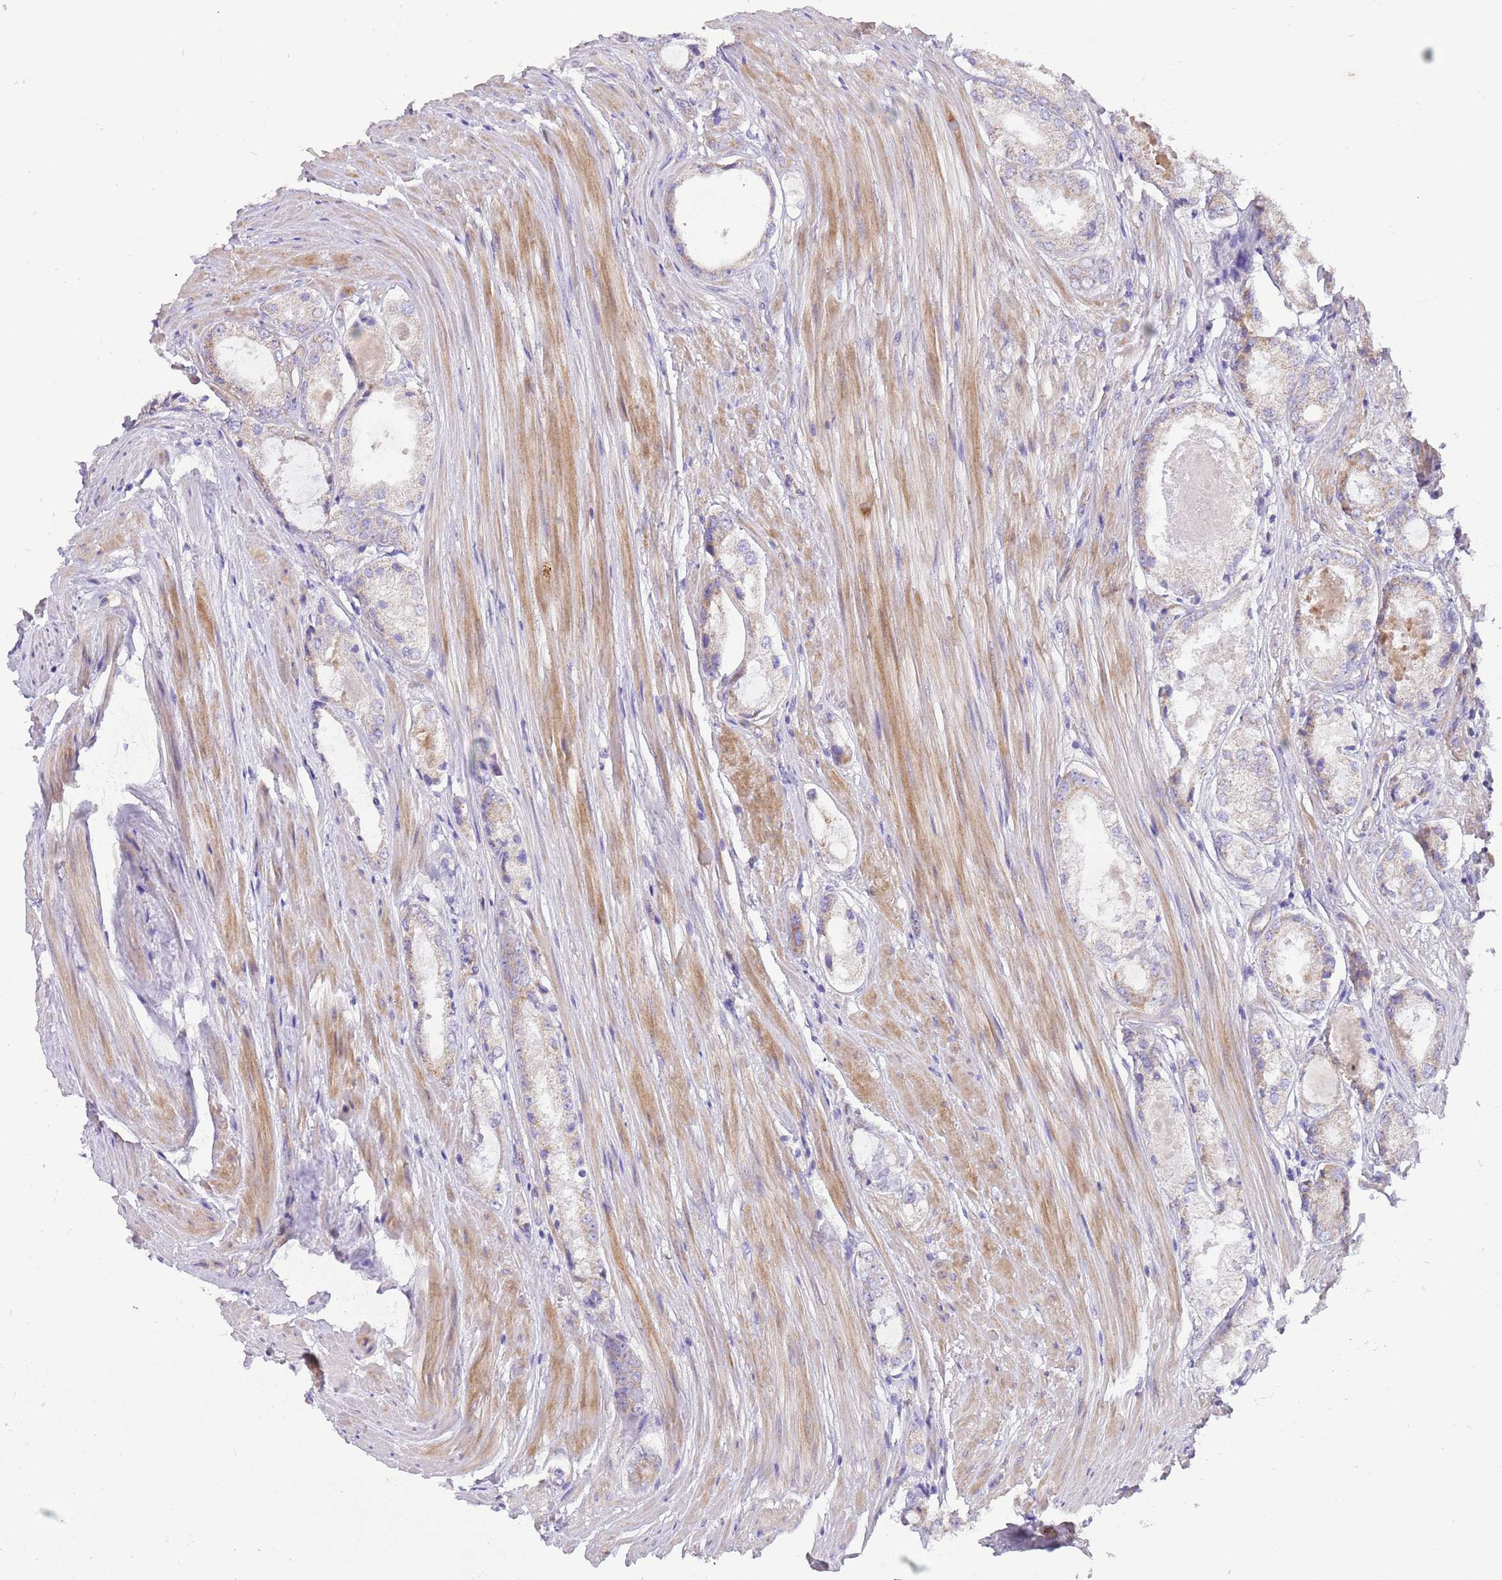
{"staining": {"intensity": "weak", "quantity": "<25%", "location": "cytoplasmic/membranous"}, "tissue": "prostate cancer", "cell_type": "Tumor cells", "image_type": "cancer", "snomed": [{"axis": "morphology", "description": "Adenocarcinoma, Low grade"}, {"axis": "topography", "description": "Prostate"}], "caption": "This is an immunohistochemistry (IHC) image of human prostate cancer. There is no positivity in tumor cells.", "gene": "SERINC3", "patient": {"sex": "male", "age": 68}}